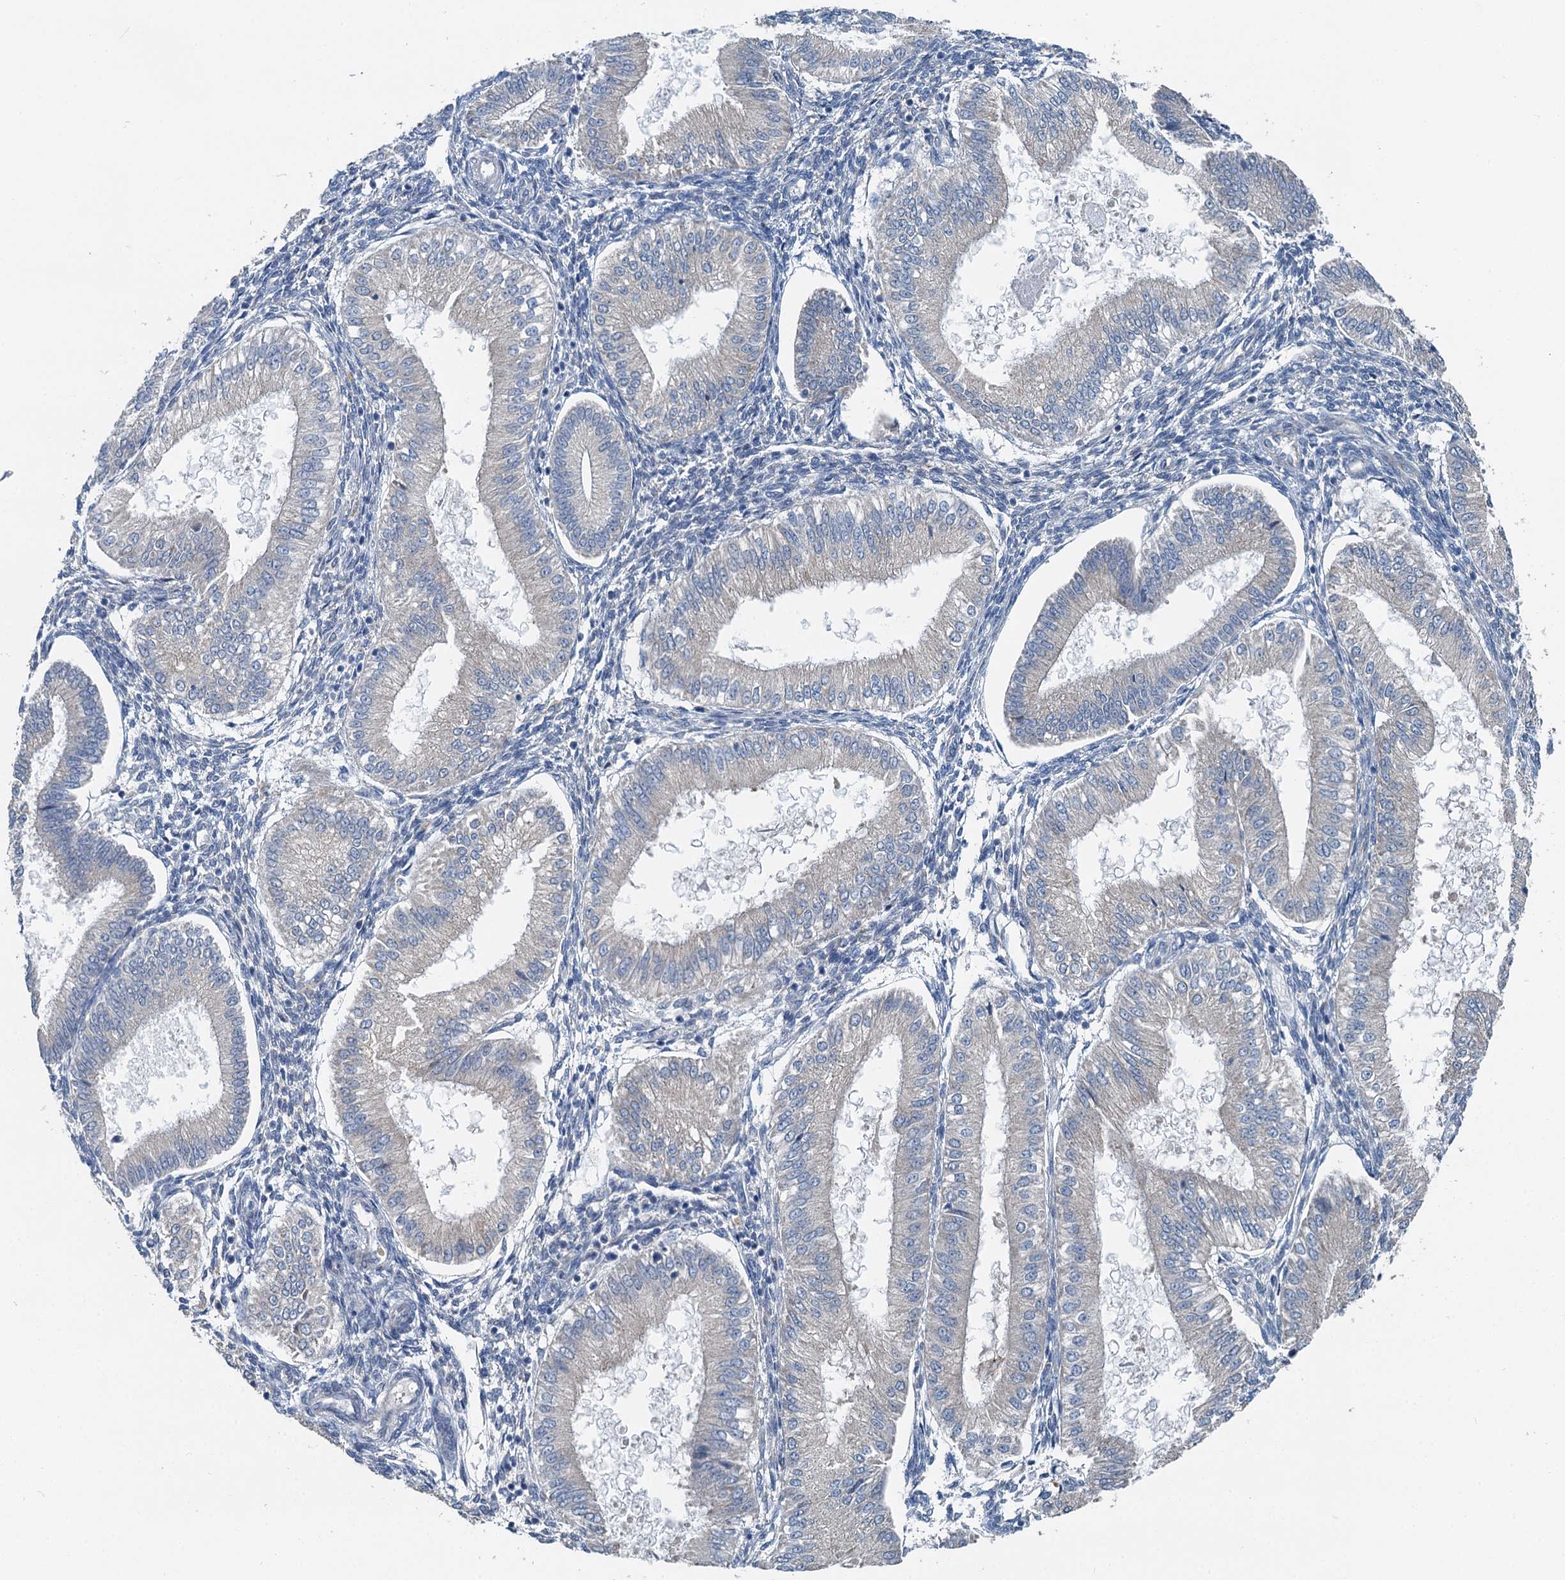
{"staining": {"intensity": "negative", "quantity": "none", "location": "none"}, "tissue": "endometrium", "cell_type": "Cells in endometrial stroma", "image_type": "normal", "snomed": [{"axis": "morphology", "description": "Normal tissue, NOS"}, {"axis": "topography", "description": "Endometrium"}], "caption": "A high-resolution micrograph shows immunohistochemistry staining of benign endometrium, which shows no significant expression in cells in endometrial stroma.", "gene": "C6orf120", "patient": {"sex": "female", "age": 39}}